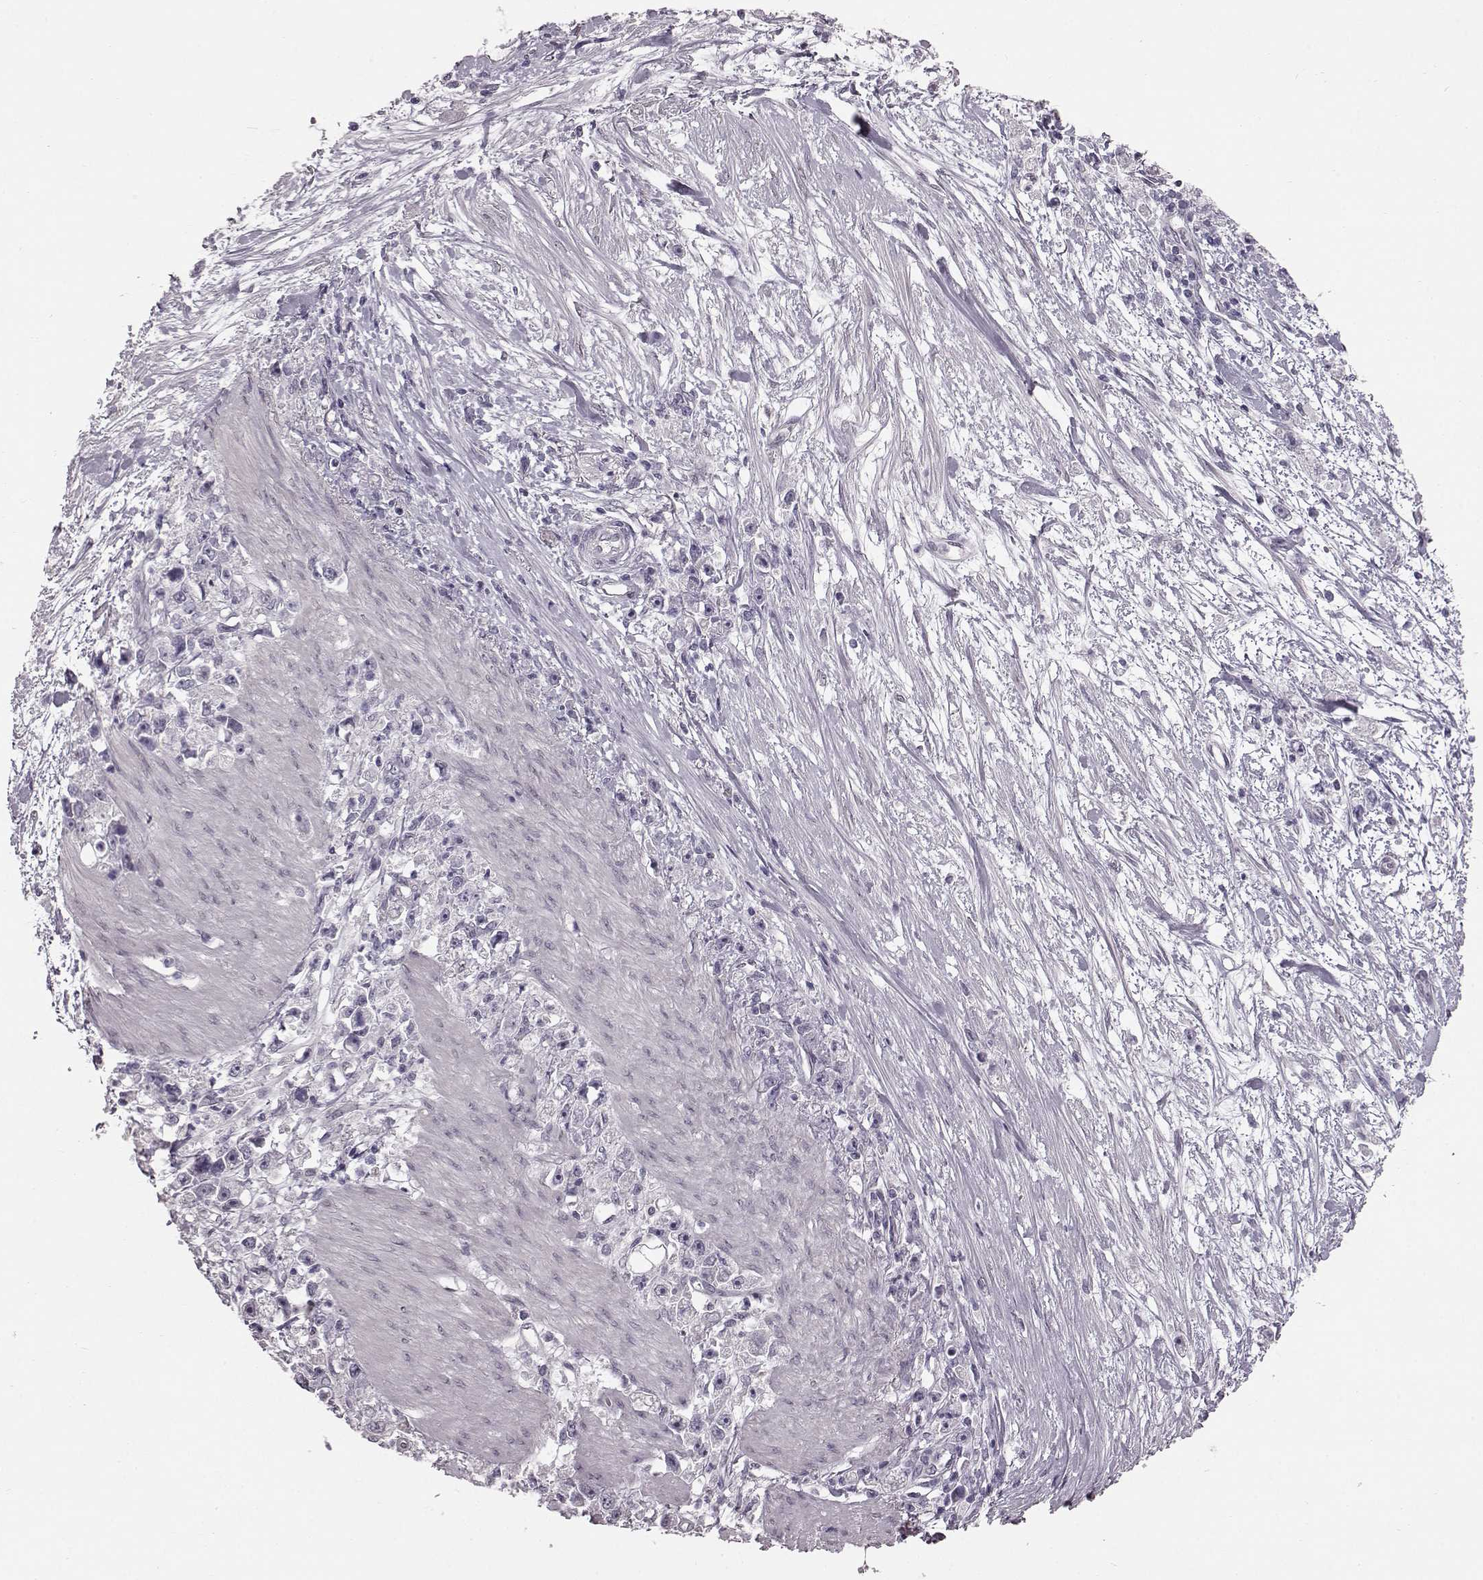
{"staining": {"intensity": "negative", "quantity": "none", "location": "none"}, "tissue": "stomach cancer", "cell_type": "Tumor cells", "image_type": "cancer", "snomed": [{"axis": "morphology", "description": "Adenocarcinoma, NOS"}, {"axis": "topography", "description": "Stomach"}], "caption": "Immunohistochemistry (IHC) of stomach cancer displays no expression in tumor cells. The staining was performed using DAB to visualize the protein expression in brown, while the nuclei were stained in blue with hematoxylin (Magnification: 20x).", "gene": "TCHHL1", "patient": {"sex": "female", "age": 59}}